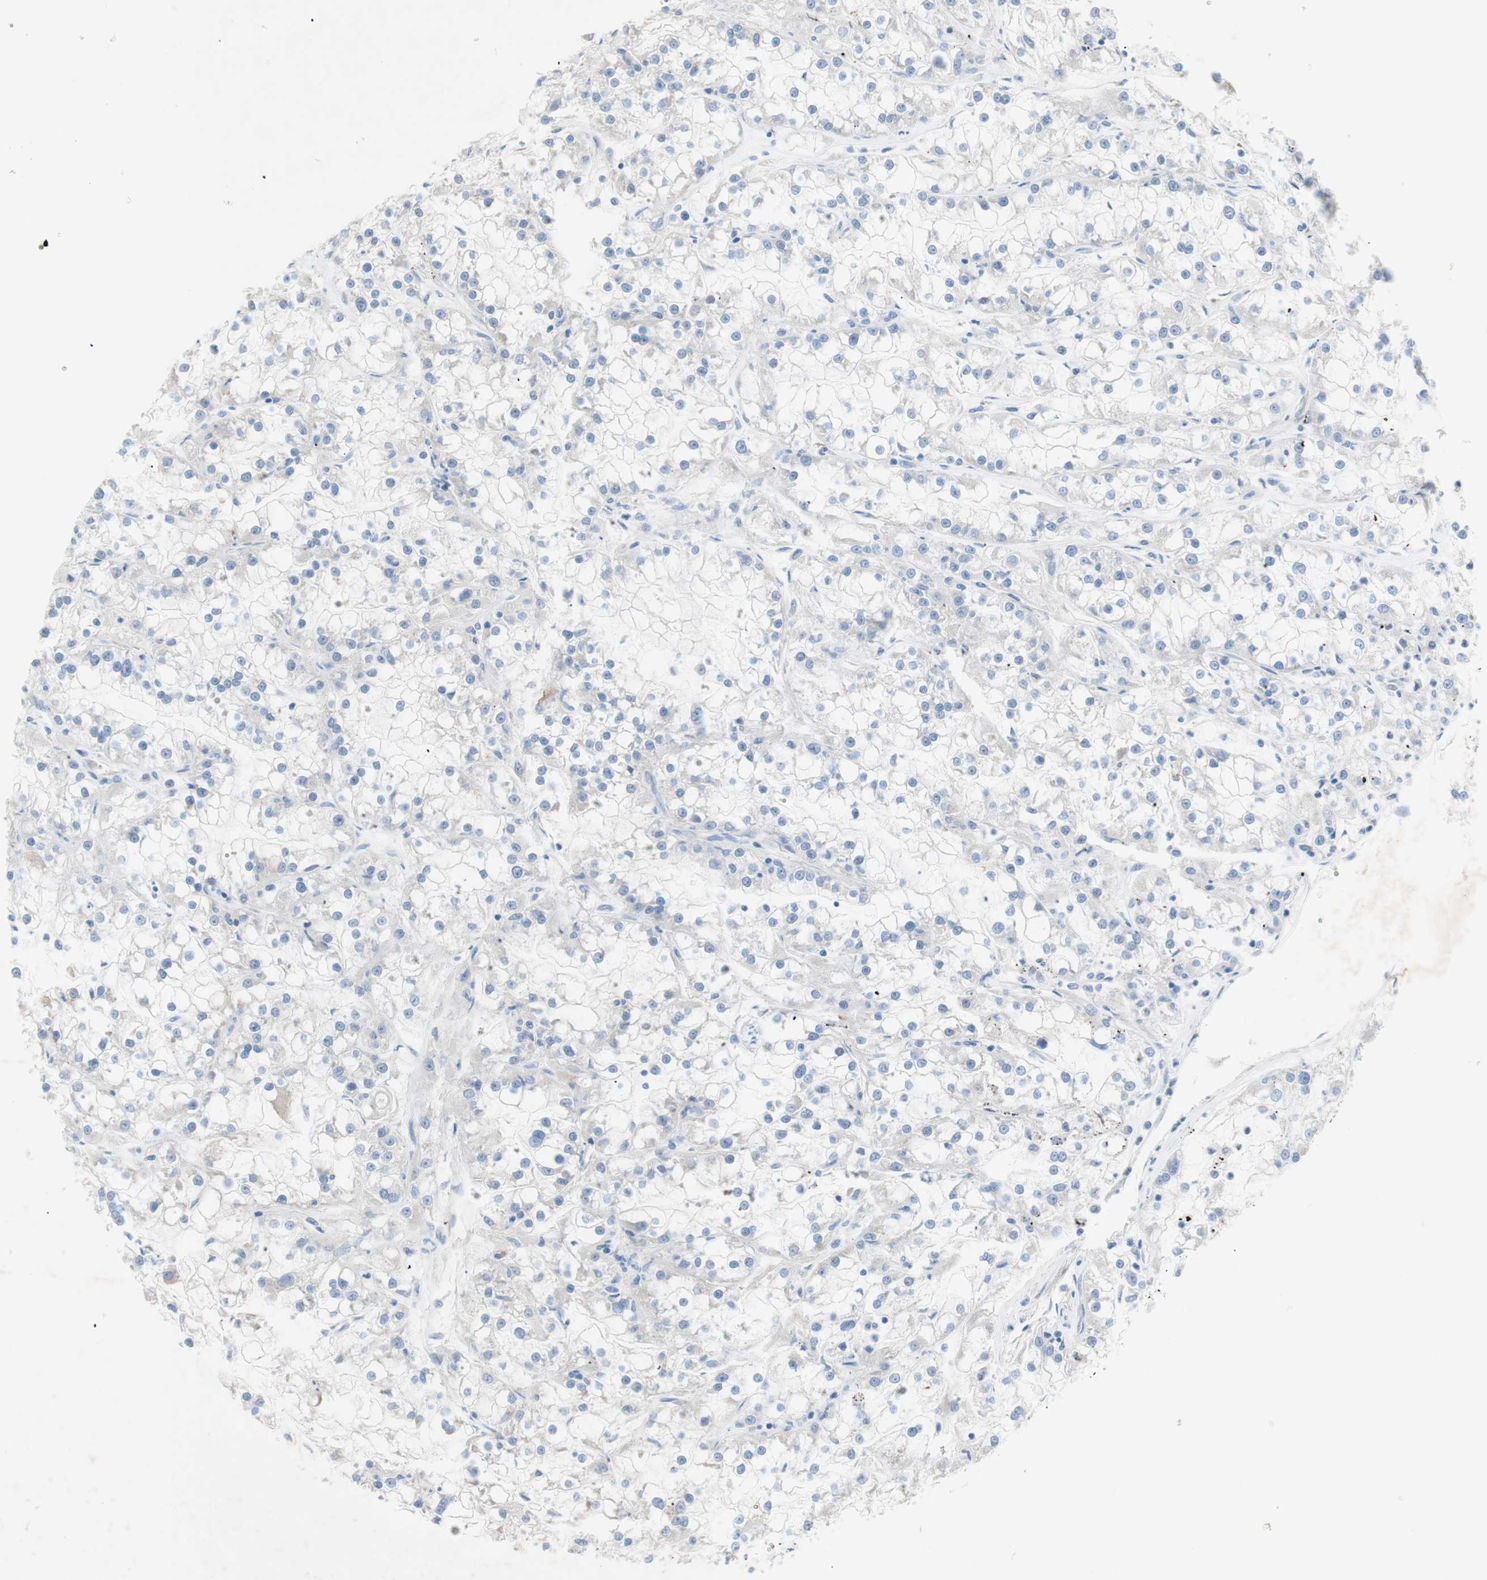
{"staining": {"intensity": "negative", "quantity": "none", "location": "none"}, "tissue": "renal cancer", "cell_type": "Tumor cells", "image_type": "cancer", "snomed": [{"axis": "morphology", "description": "Adenocarcinoma, NOS"}, {"axis": "topography", "description": "Kidney"}], "caption": "Adenocarcinoma (renal) stained for a protein using immunohistochemistry (IHC) displays no staining tumor cells.", "gene": "TMIGD2", "patient": {"sex": "female", "age": 52}}